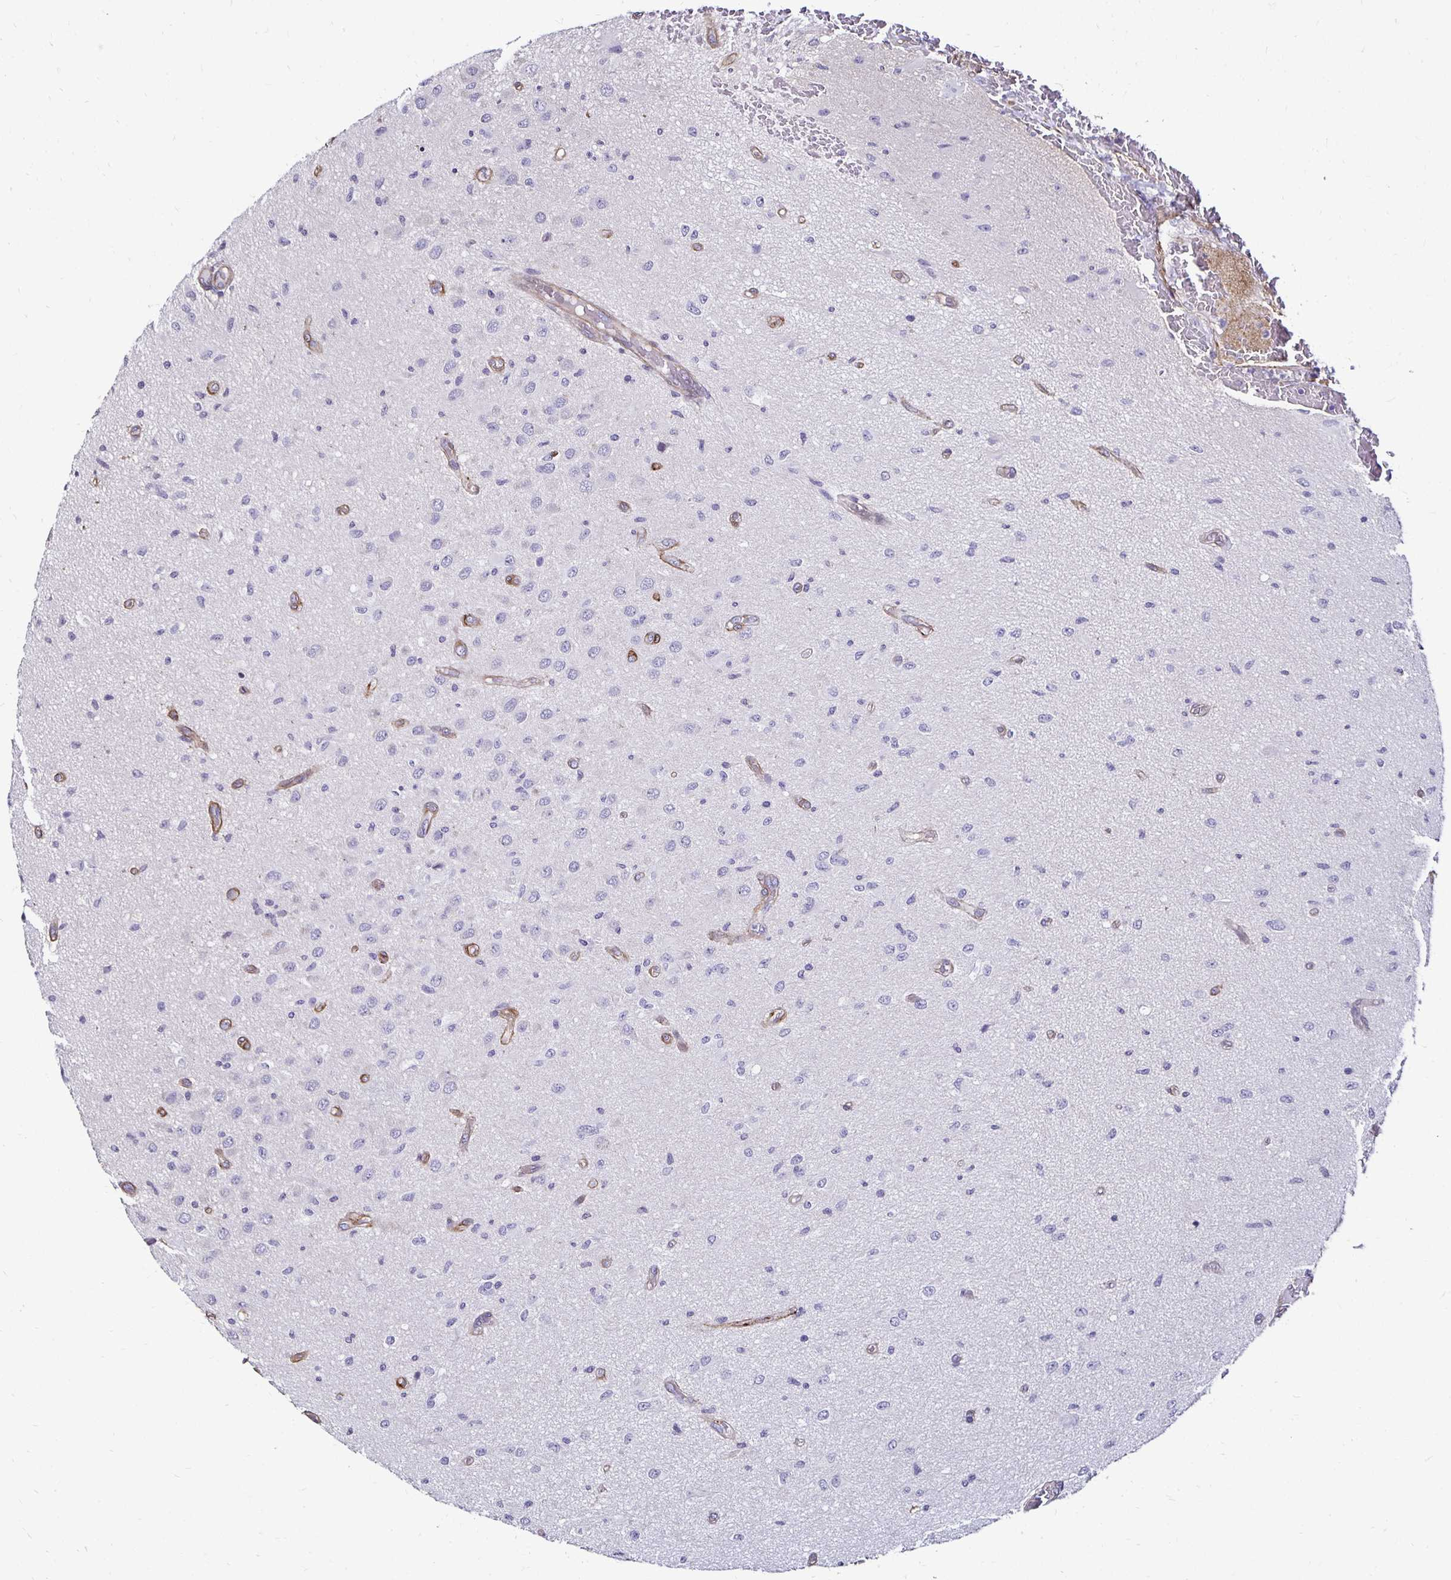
{"staining": {"intensity": "negative", "quantity": "none", "location": "none"}, "tissue": "glioma", "cell_type": "Tumor cells", "image_type": "cancer", "snomed": [{"axis": "morphology", "description": "Glioma, malignant, High grade"}, {"axis": "topography", "description": "Brain"}], "caption": "Photomicrograph shows no significant protein staining in tumor cells of malignant glioma (high-grade). (DAB (3,3'-diaminobenzidine) immunohistochemistry (IHC) visualized using brightfield microscopy, high magnification).", "gene": "ITGB1", "patient": {"sex": "male", "age": 67}}